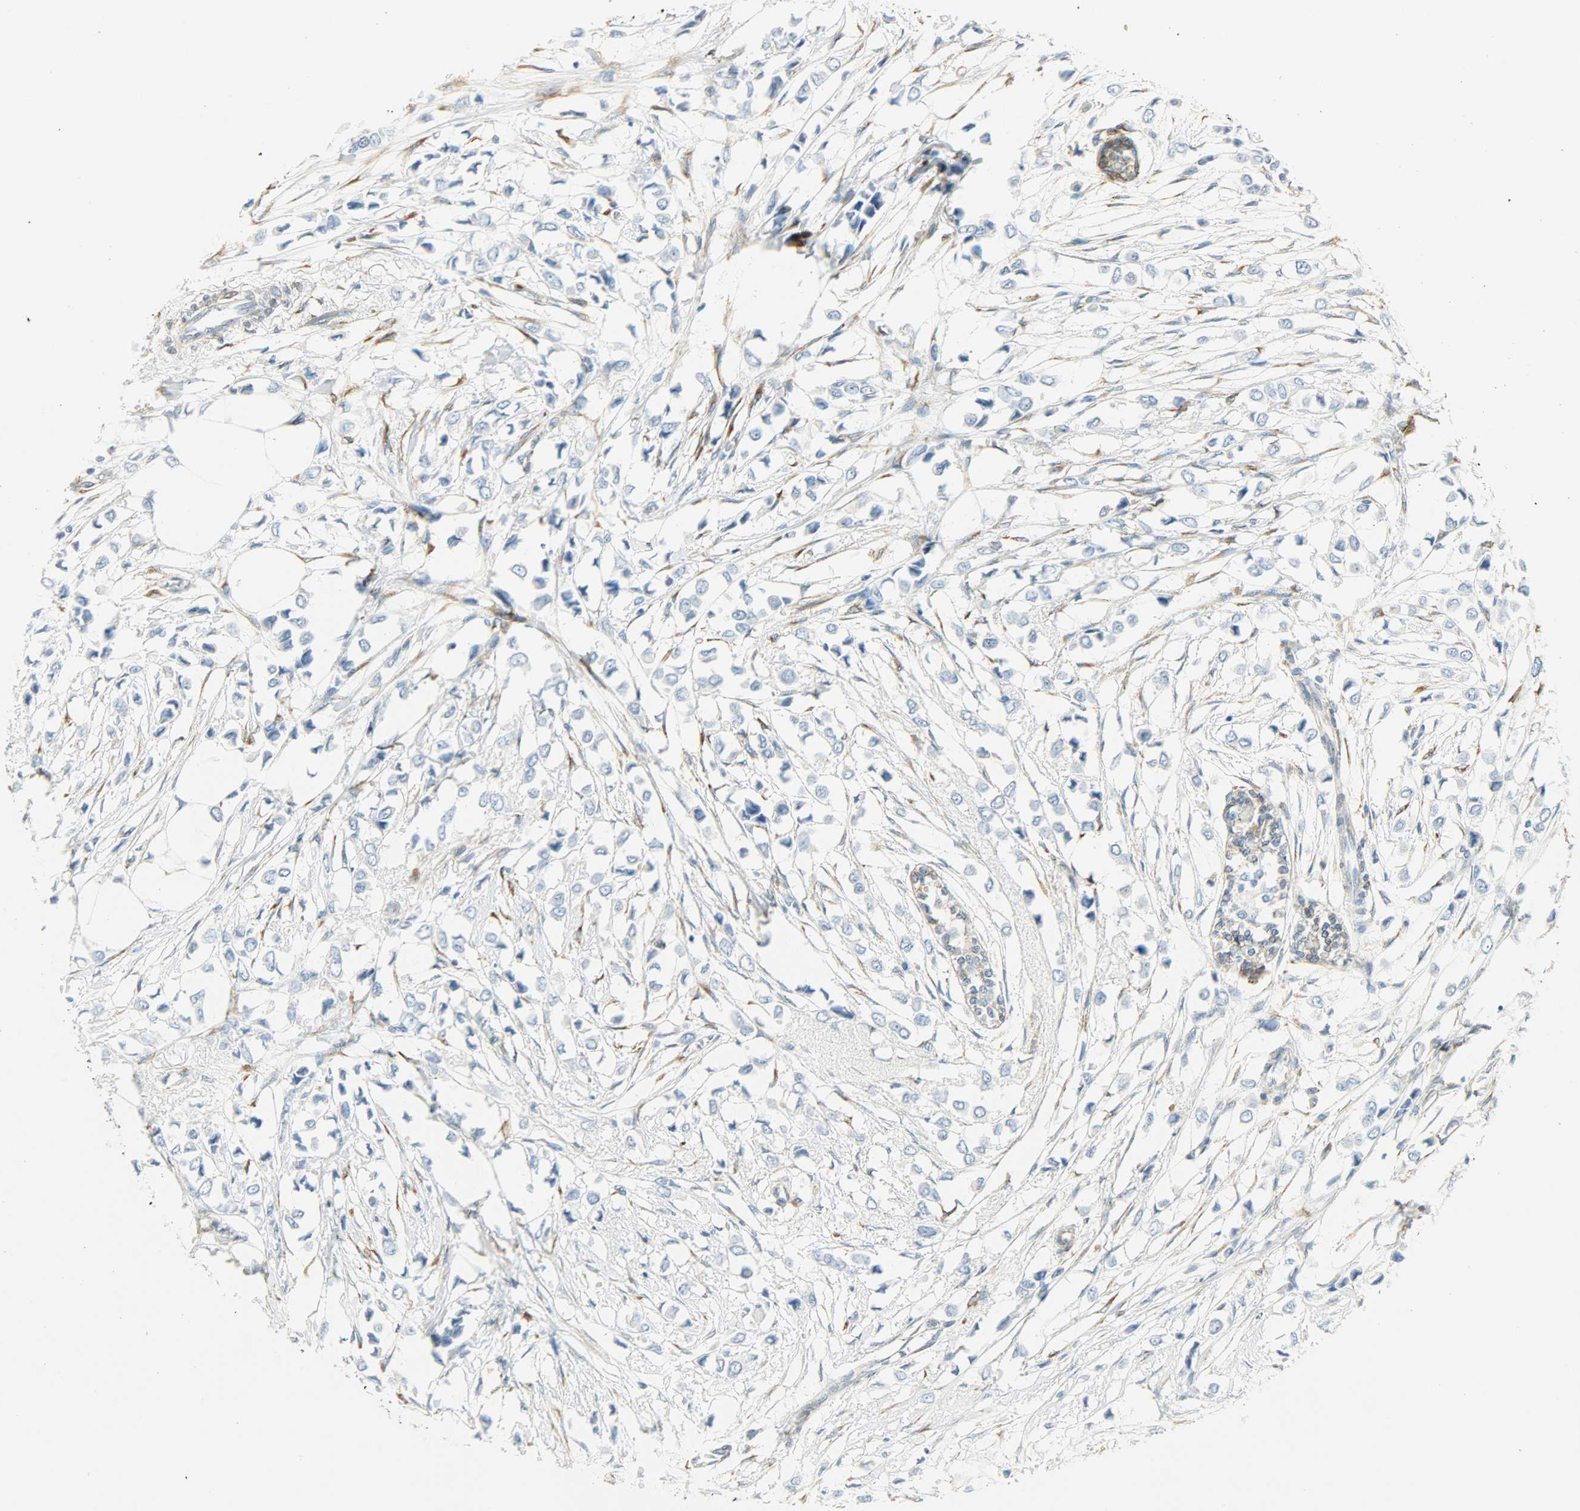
{"staining": {"intensity": "negative", "quantity": "none", "location": "none"}, "tissue": "breast cancer", "cell_type": "Tumor cells", "image_type": "cancer", "snomed": [{"axis": "morphology", "description": "Lobular carcinoma"}, {"axis": "topography", "description": "Breast"}], "caption": "This image is of breast cancer (lobular carcinoma) stained with immunohistochemistry to label a protein in brown with the nuclei are counter-stained blue. There is no expression in tumor cells.", "gene": "PKD2", "patient": {"sex": "female", "age": 51}}